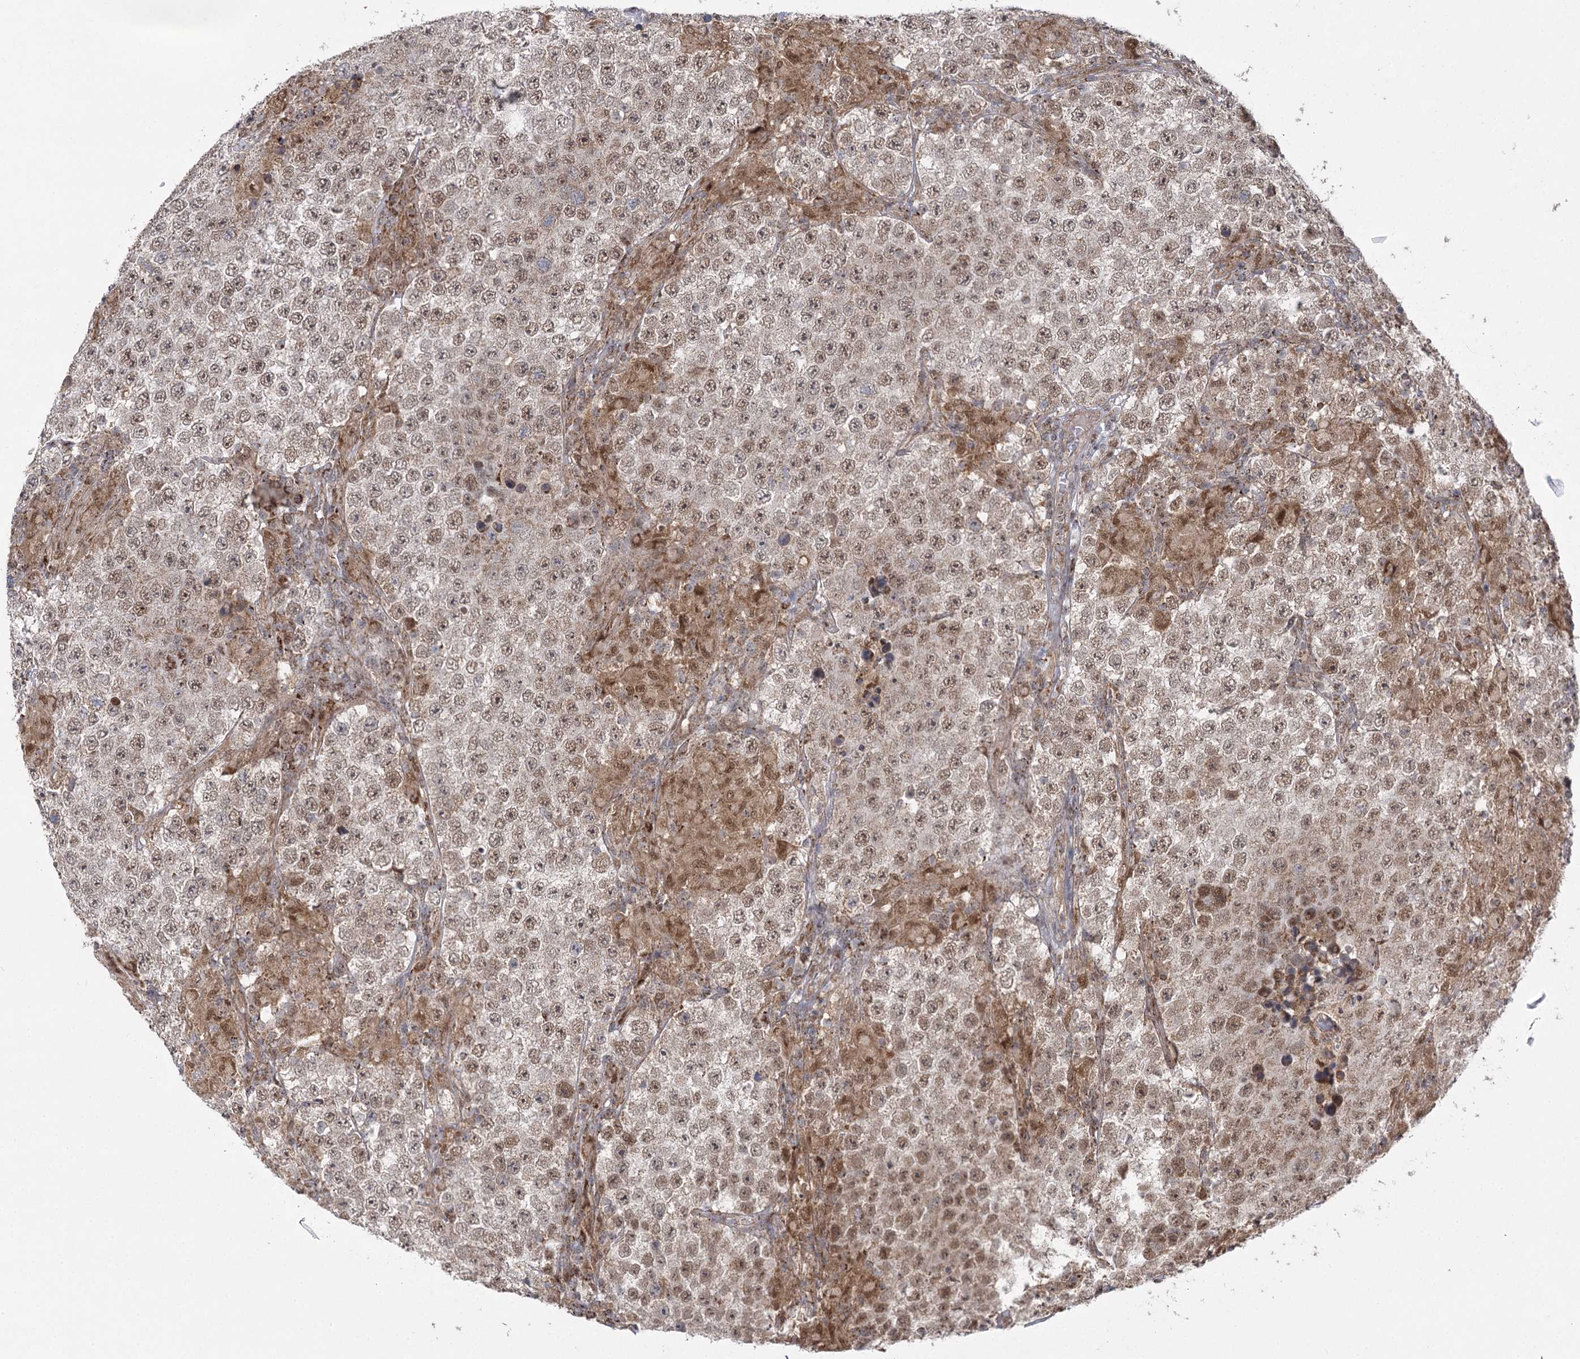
{"staining": {"intensity": "moderate", "quantity": ">75%", "location": "nuclear"}, "tissue": "testis cancer", "cell_type": "Tumor cells", "image_type": "cancer", "snomed": [{"axis": "morphology", "description": "Normal tissue, NOS"}, {"axis": "morphology", "description": "Urothelial carcinoma, High grade"}, {"axis": "morphology", "description": "Seminoma, NOS"}, {"axis": "morphology", "description": "Carcinoma, Embryonal, NOS"}, {"axis": "topography", "description": "Urinary bladder"}, {"axis": "topography", "description": "Testis"}], "caption": "Tumor cells display medium levels of moderate nuclear staining in approximately >75% of cells in high-grade urothelial carcinoma (testis). Using DAB (brown) and hematoxylin (blue) stains, captured at high magnification using brightfield microscopy.", "gene": "SLC4A1AP", "patient": {"sex": "male", "age": 41}}